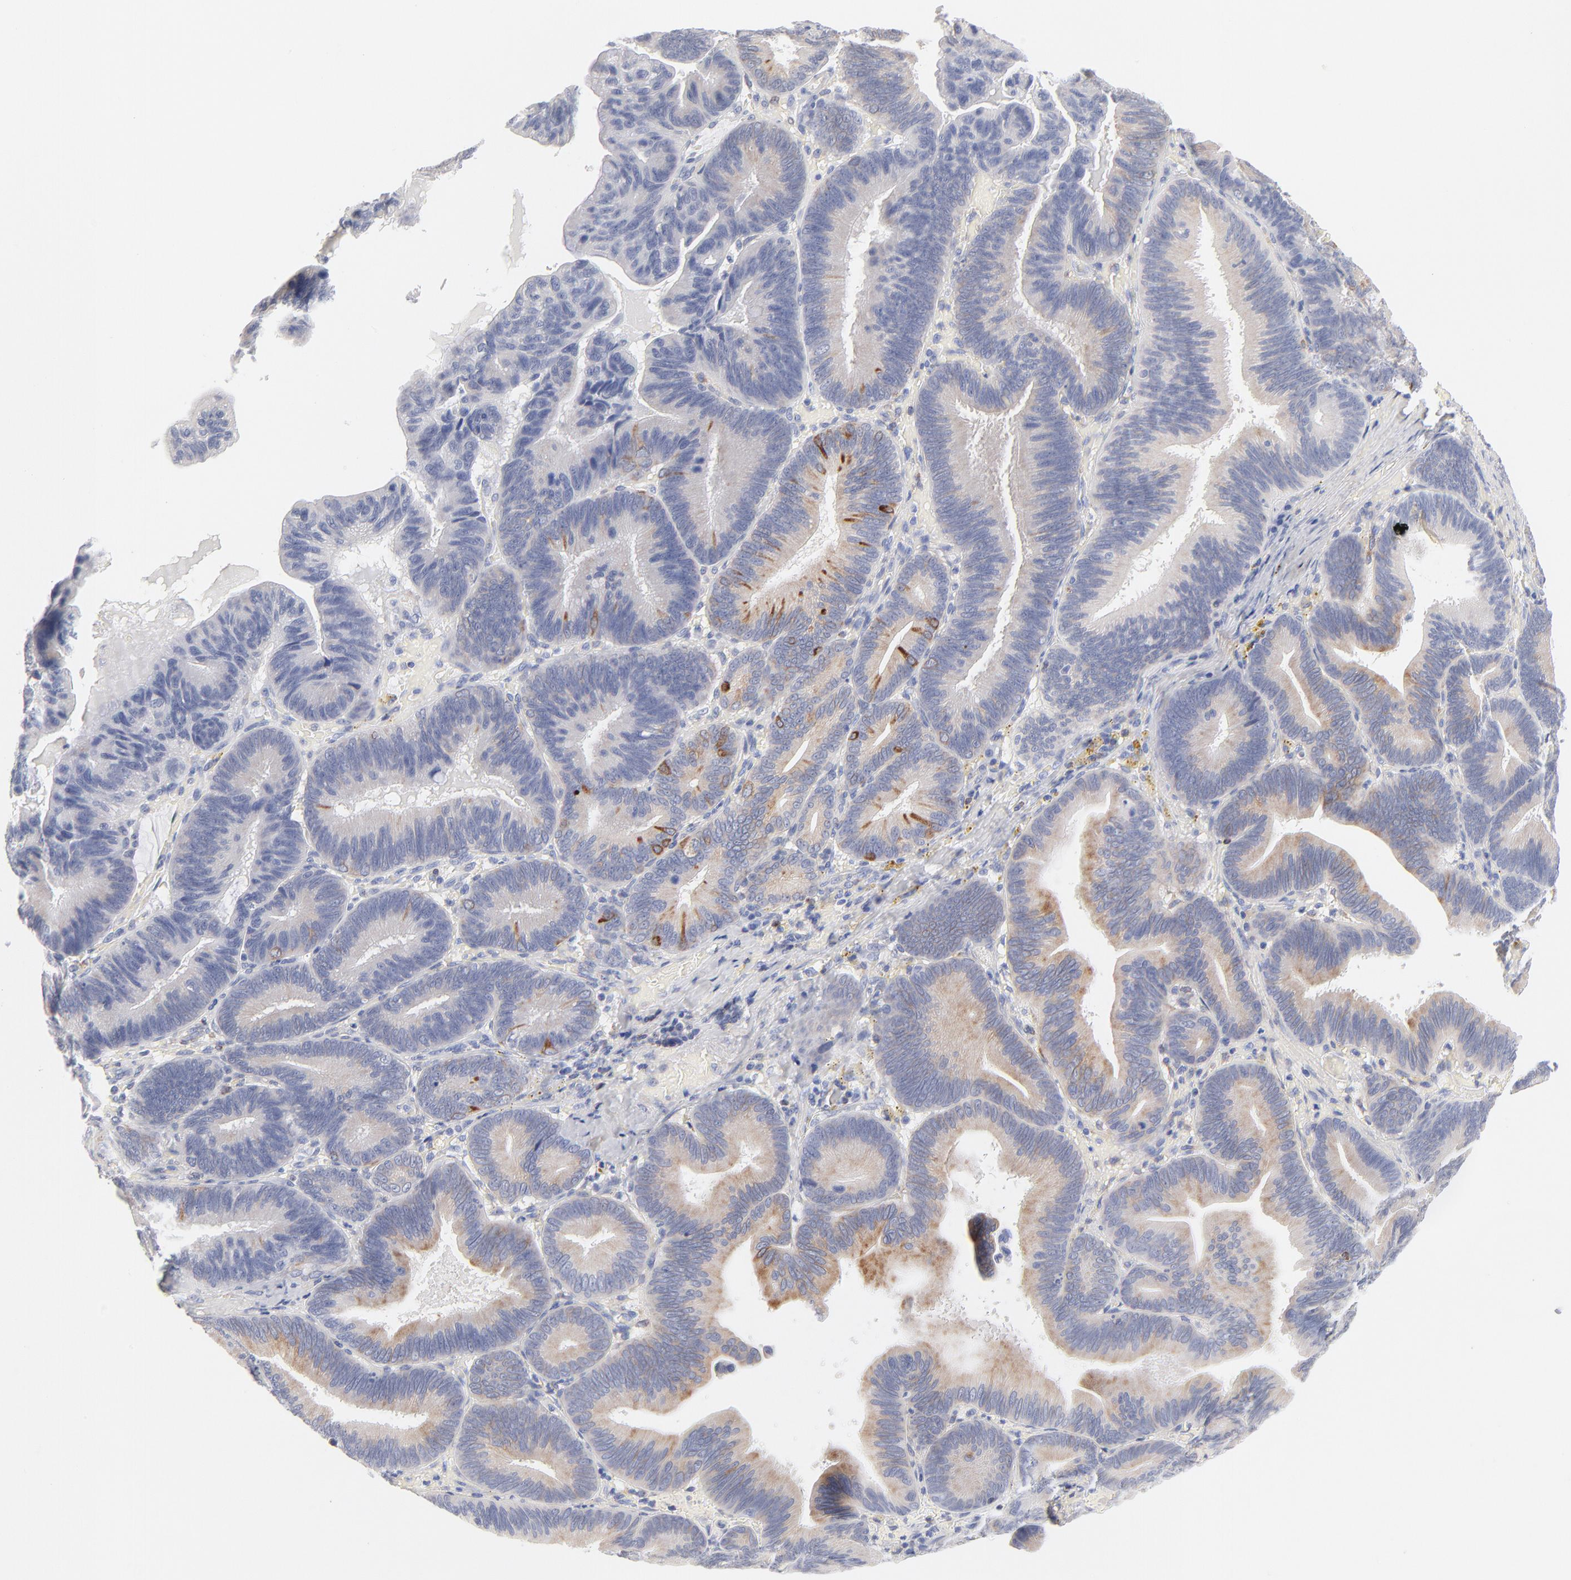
{"staining": {"intensity": "moderate", "quantity": "<25%", "location": "cytoplasmic/membranous"}, "tissue": "pancreatic cancer", "cell_type": "Tumor cells", "image_type": "cancer", "snomed": [{"axis": "morphology", "description": "Adenocarcinoma, NOS"}, {"axis": "topography", "description": "Pancreas"}], "caption": "A brown stain labels moderate cytoplasmic/membranous staining of a protein in adenocarcinoma (pancreatic) tumor cells. (brown staining indicates protein expression, while blue staining denotes nuclei).", "gene": "MID1", "patient": {"sex": "male", "age": 82}}